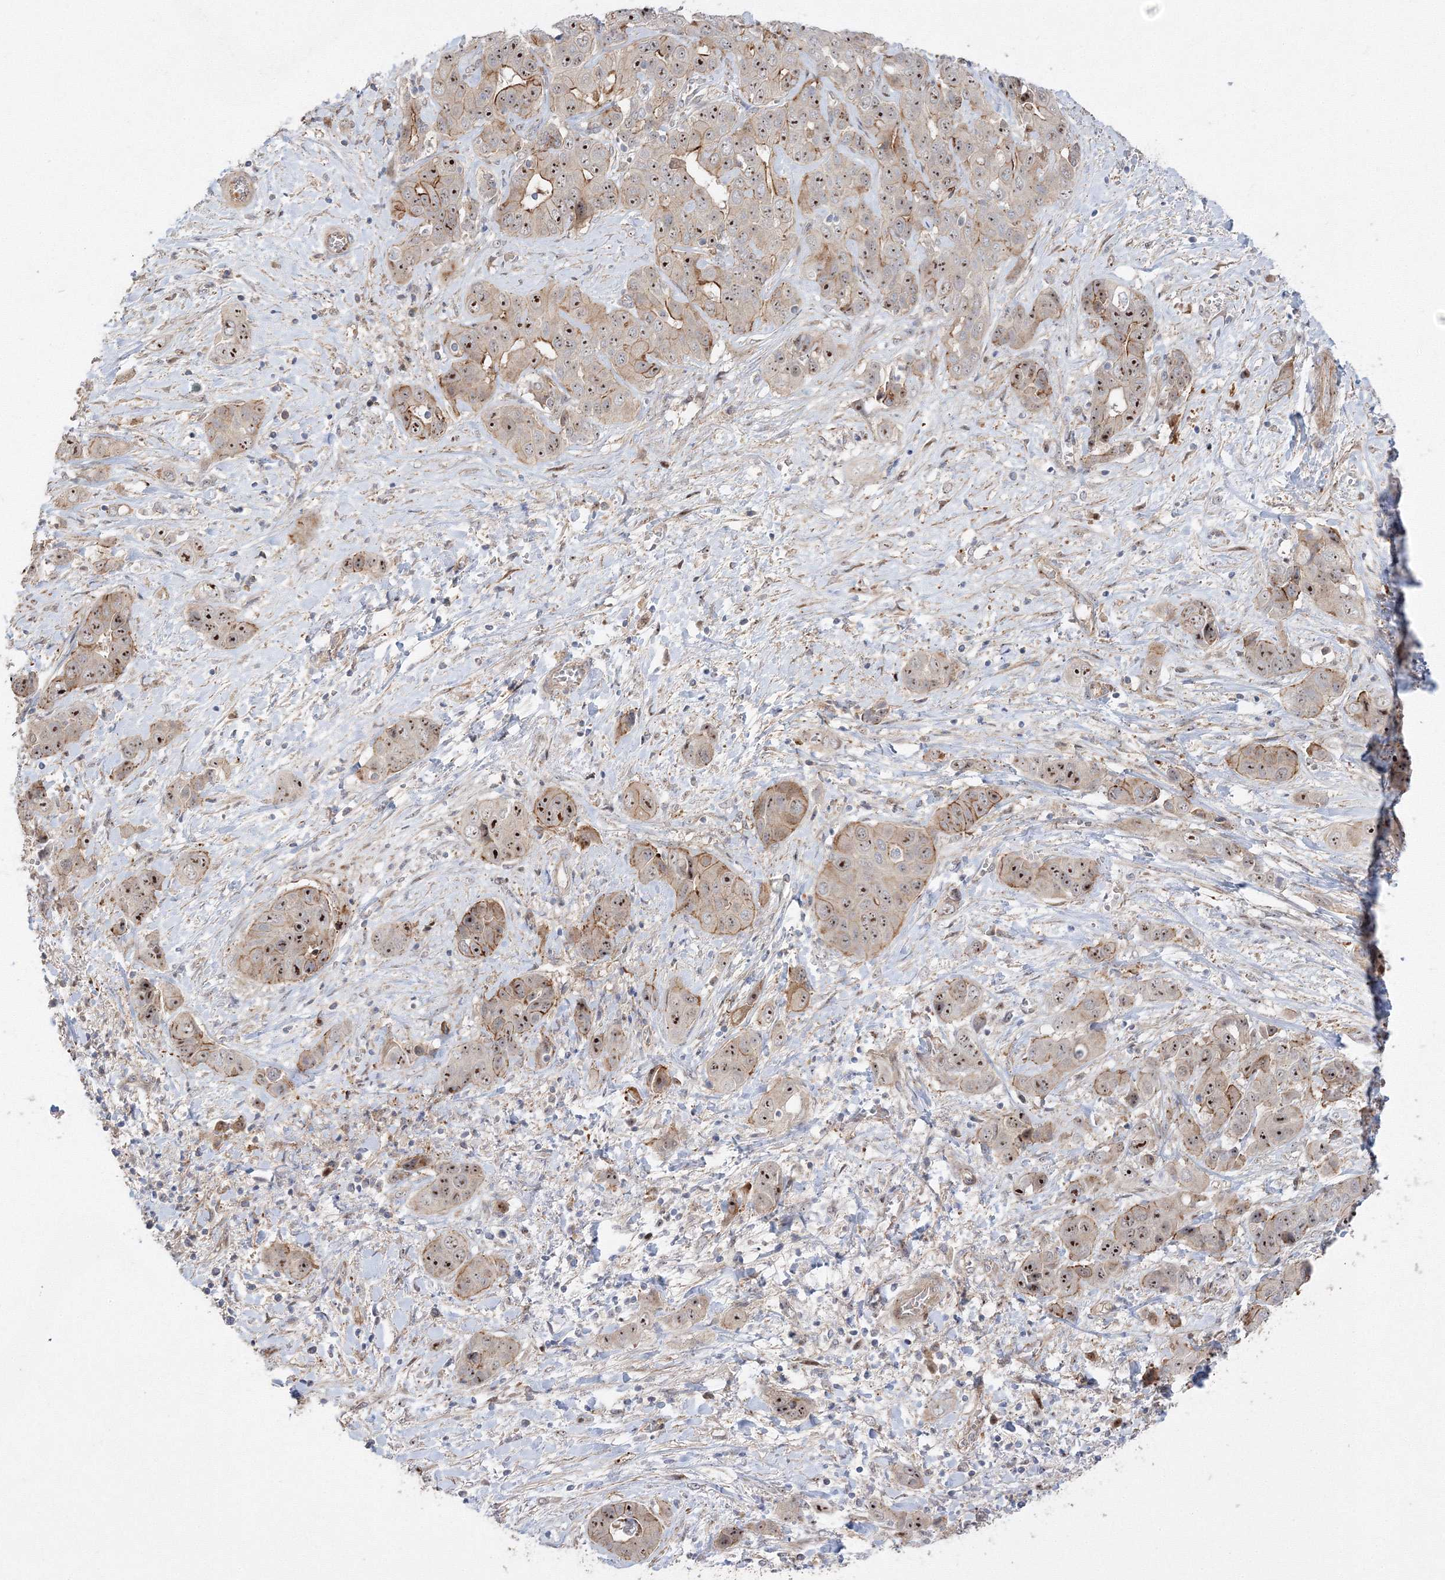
{"staining": {"intensity": "strong", "quantity": ">75%", "location": "nuclear"}, "tissue": "liver cancer", "cell_type": "Tumor cells", "image_type": "cancer", "snomed": [{"axis": "morphology", "description": "Cholangiocarcinoma"}, {"axis": "topography", "description": "Liver"}], "caption": "Strong nuclear protein expression is seen in approximately >75% of tumor cells in cholangiocarcinoma (liver).", "gene": "NPM3", "patient": {"sex": "female", "age": 52}}